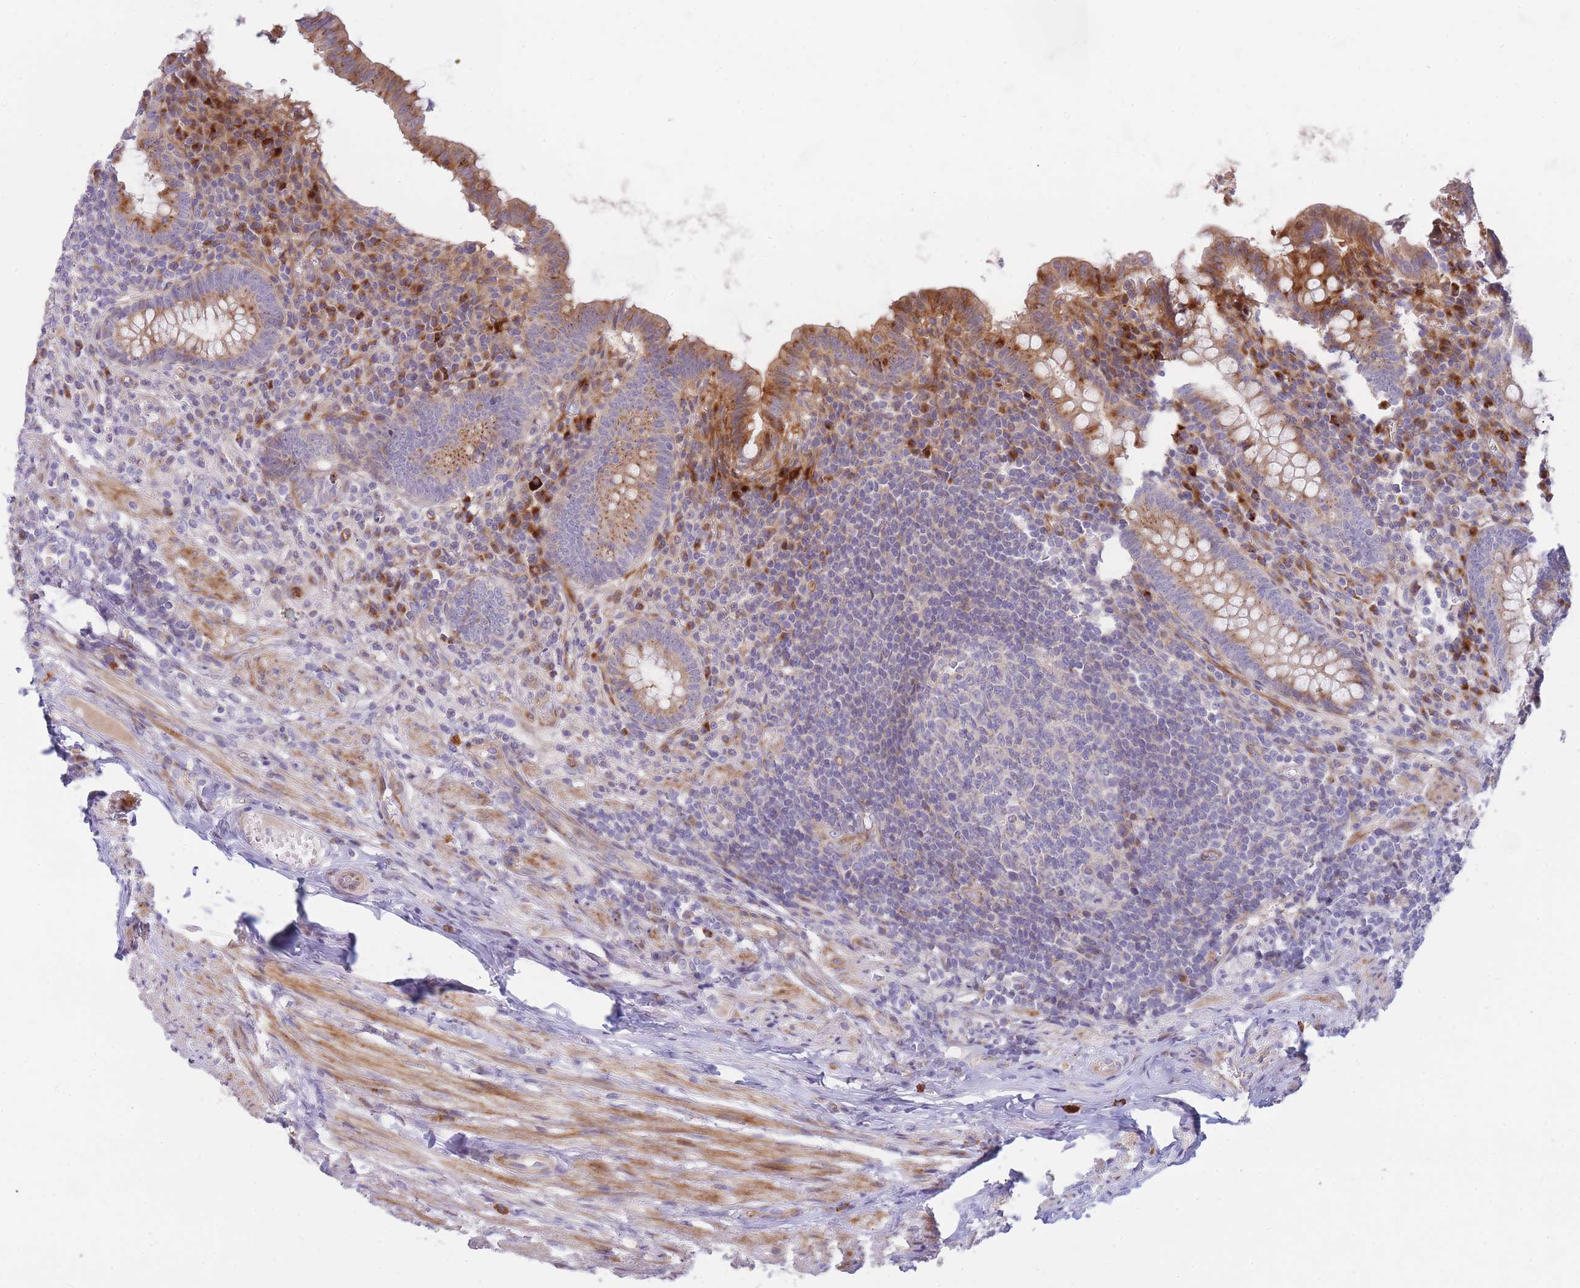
{"staining": {"intensity": "moderate", "quantity": "25%-75%", "location": "cytoplasmic/membranous"}, "tissue": "appendix", "cell_type": "Glandular cells", "image_type": "normal", "snomed": [{"axis": "morphology", "description": "Normal tissue, NOS"}, {"axis": "topography", "description": "Appendix"}], "caption": "This histopathology image shows unremarkable appendix stained with immunohistochemistry to label a protein in brown. The cytoplasmic/membranous of glandular cells show moderate positivity for the protein. Nuclei are counter-stained blue.", "gene": "ATP5MC2", "patient": {"sex": "male", "age": 83}}